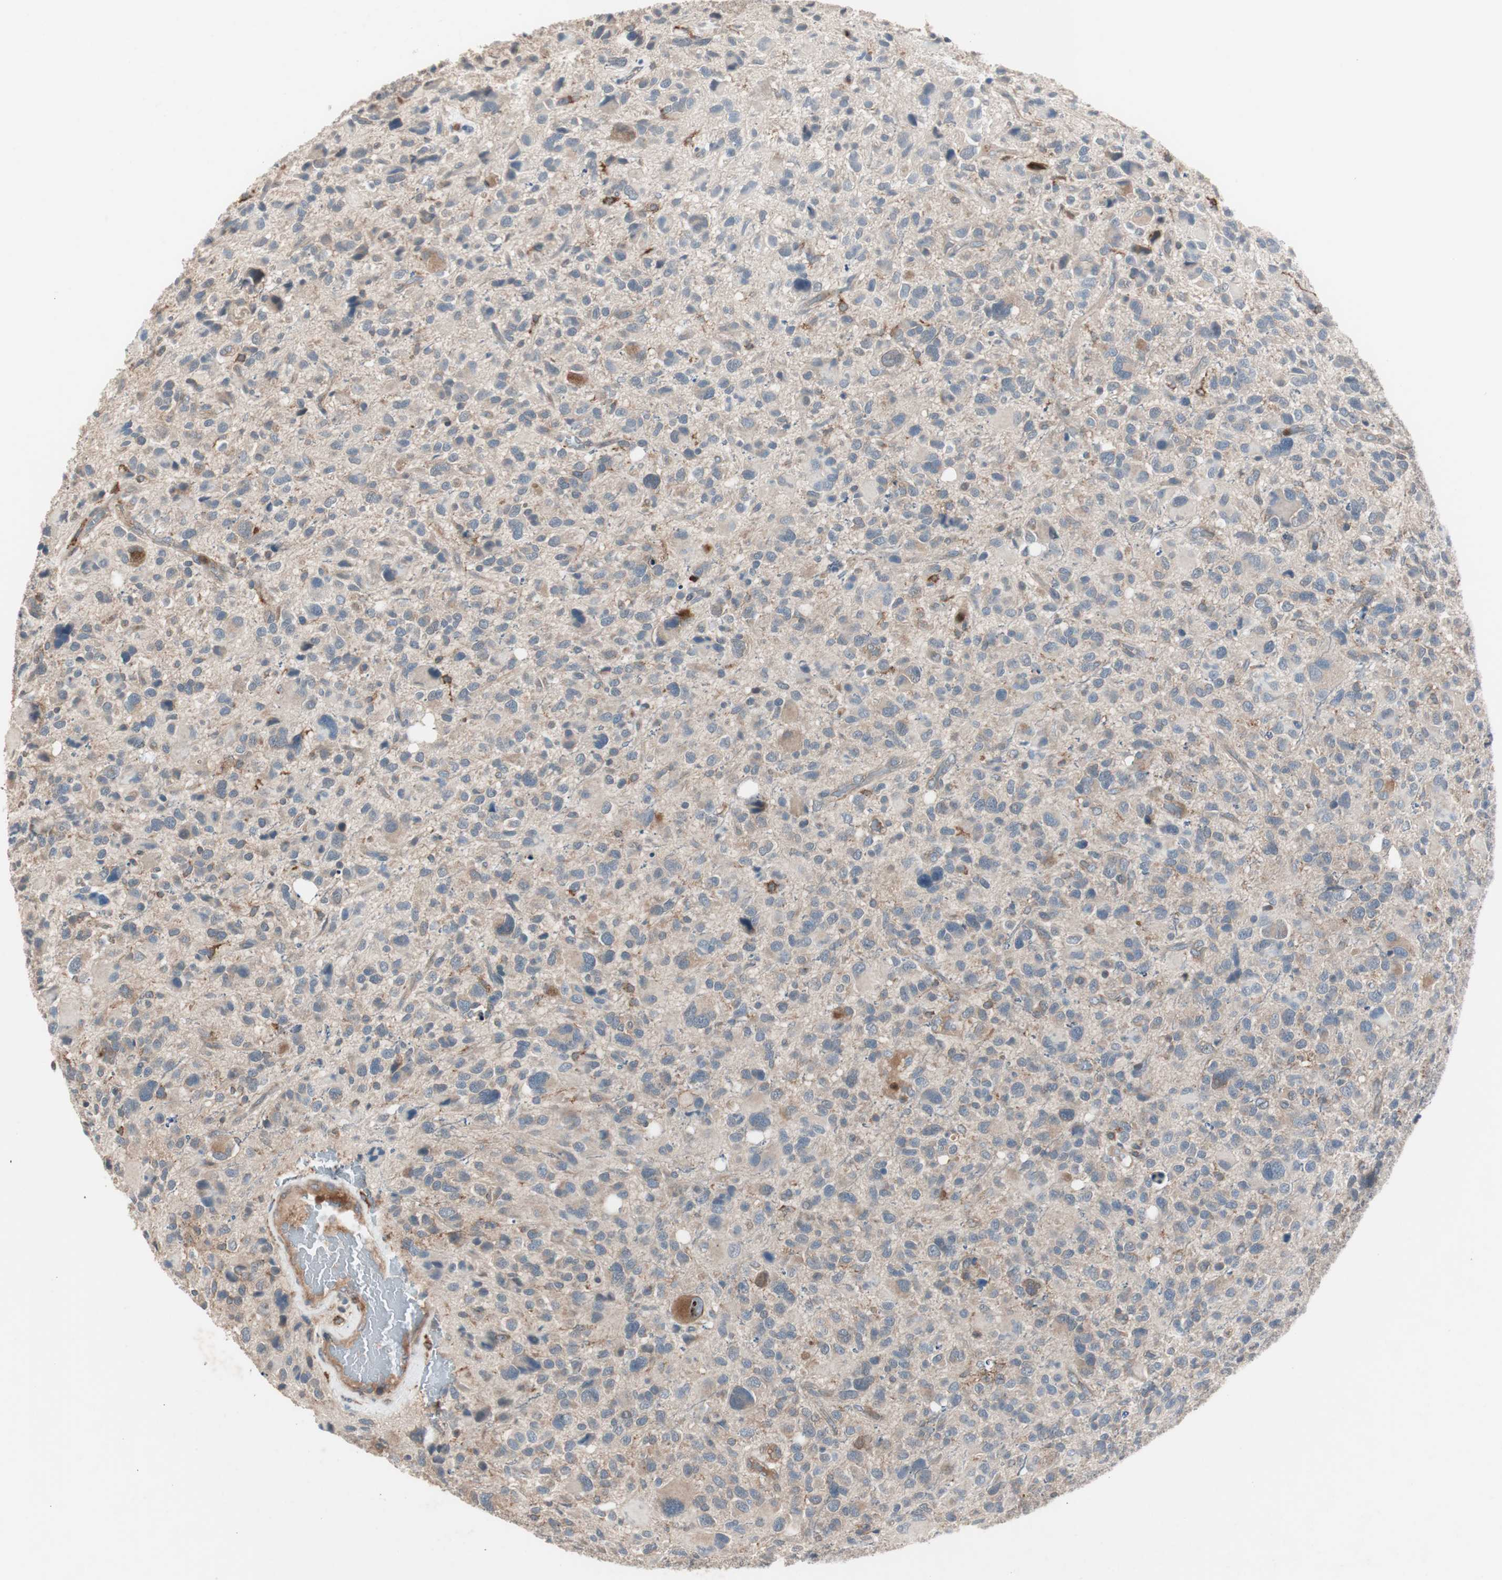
{"staining": {"intensity": "moderate", "quantity": ">75%", "location": "cytoplasmic/membranous"}, "tissue": "glioma", "cell_type": "Tumor cells", "image_type": "cancer", "snomed": [{"axis": "morphology", "description": "Glioma, malignant, High grade"}, {"axis": "topography", "description": "Brain"}], "caption": "Moderate cytoplasmic/membranous staining is present in about >75% of tumor cells in glioma.", "gene": "STAB1", "patient": {"sex": "male", "age": 48}}